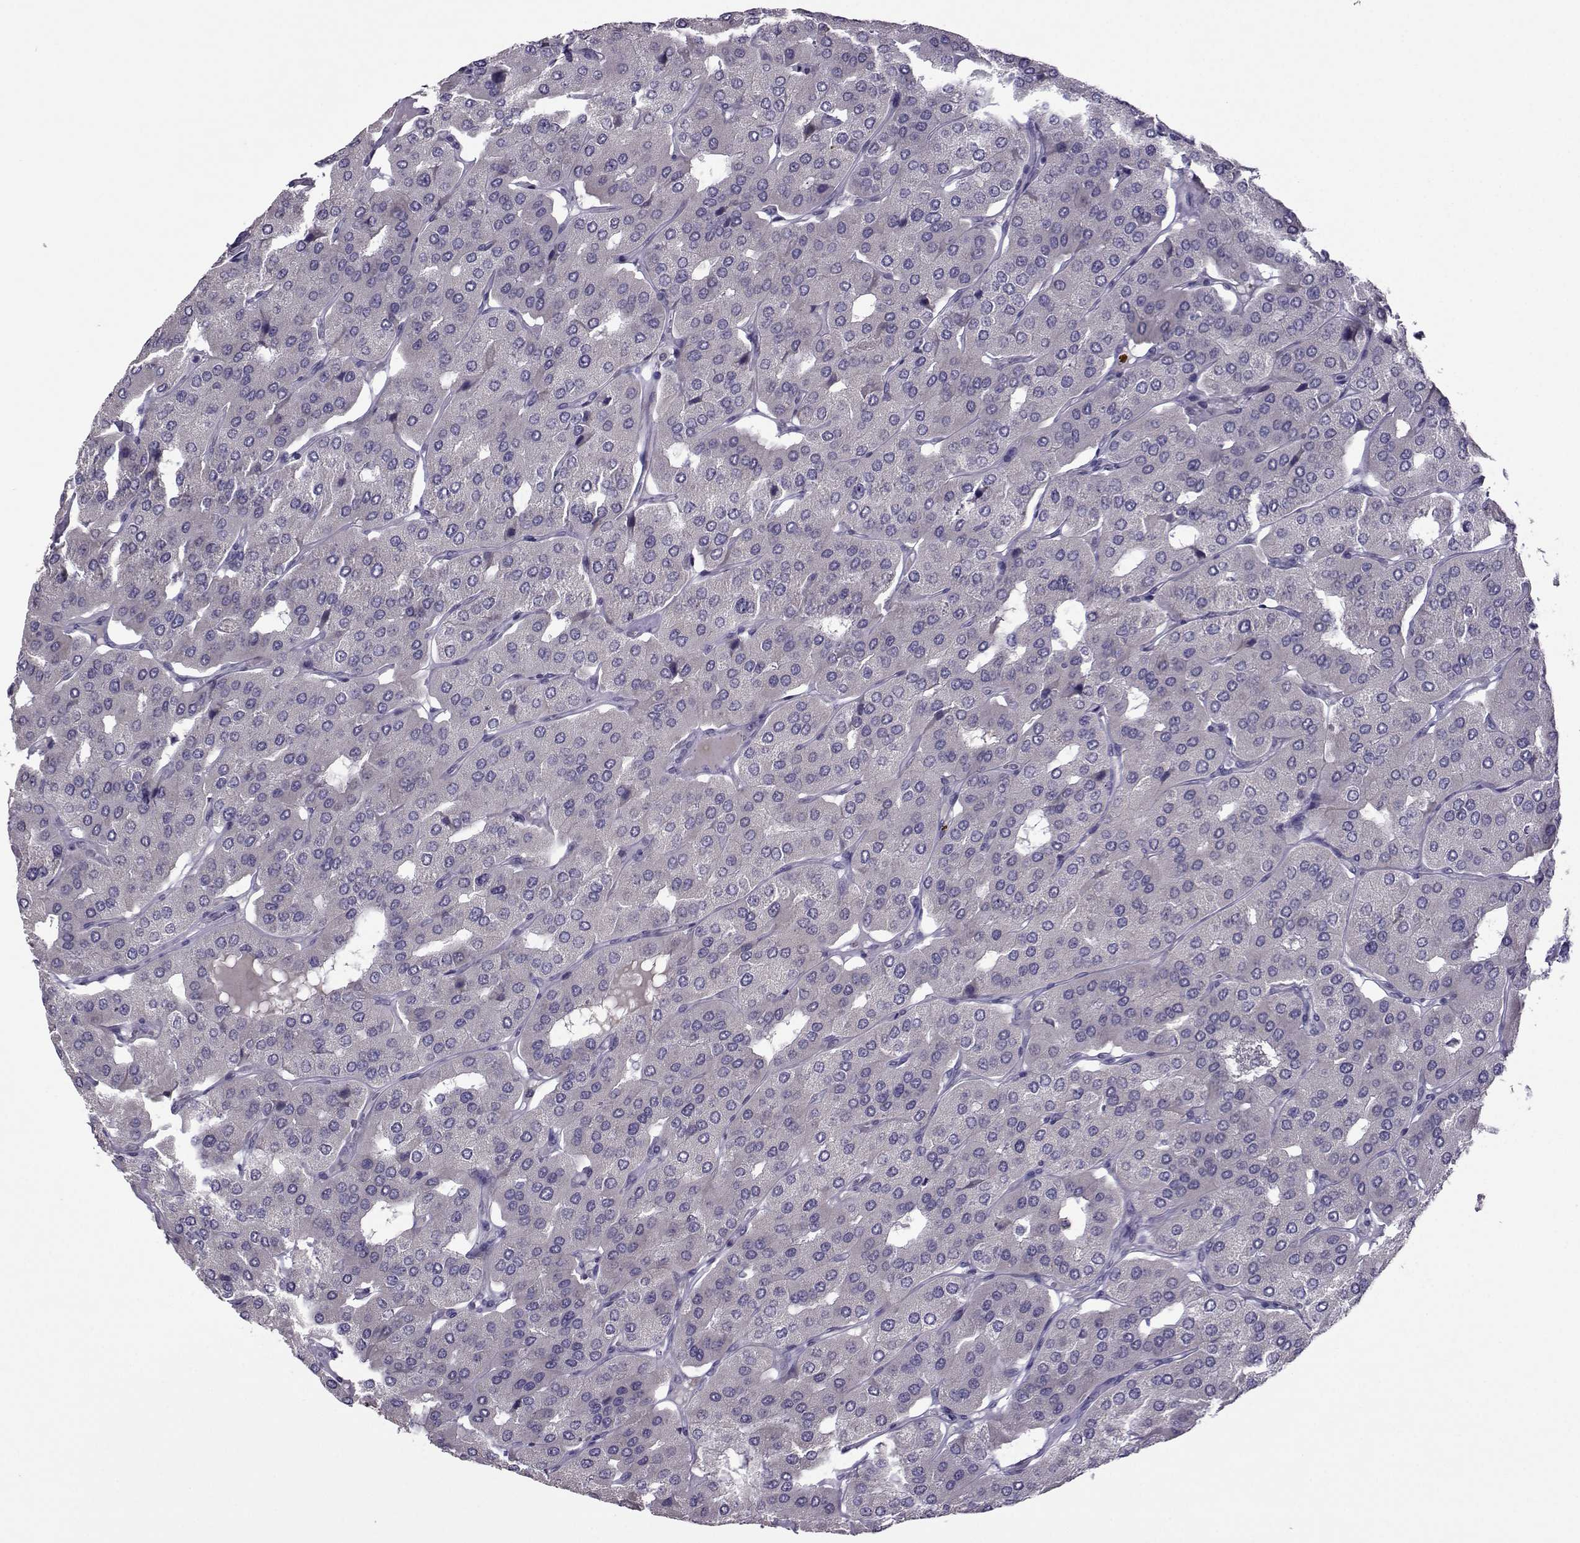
{"staining": {"intensity": "negative", "quantity": "none", "location": "none"}, "tissue": "parathyroid gland", "cell_type": "Glandular cells", "image_type": "normal", "snomed": [{"axis": "morphology", "description": "Normal tissue, NOS"}, {"axis": "morphology", "description": "Adenoma, NOS"}, {"axis": "topography", "description": "Parathyroid gland"}], "caption": "IHC of benign parathyroid gland displays no expression in glandular cells.", "gene": "DDX20", "patient": {"sex": "female", "age": 86}}